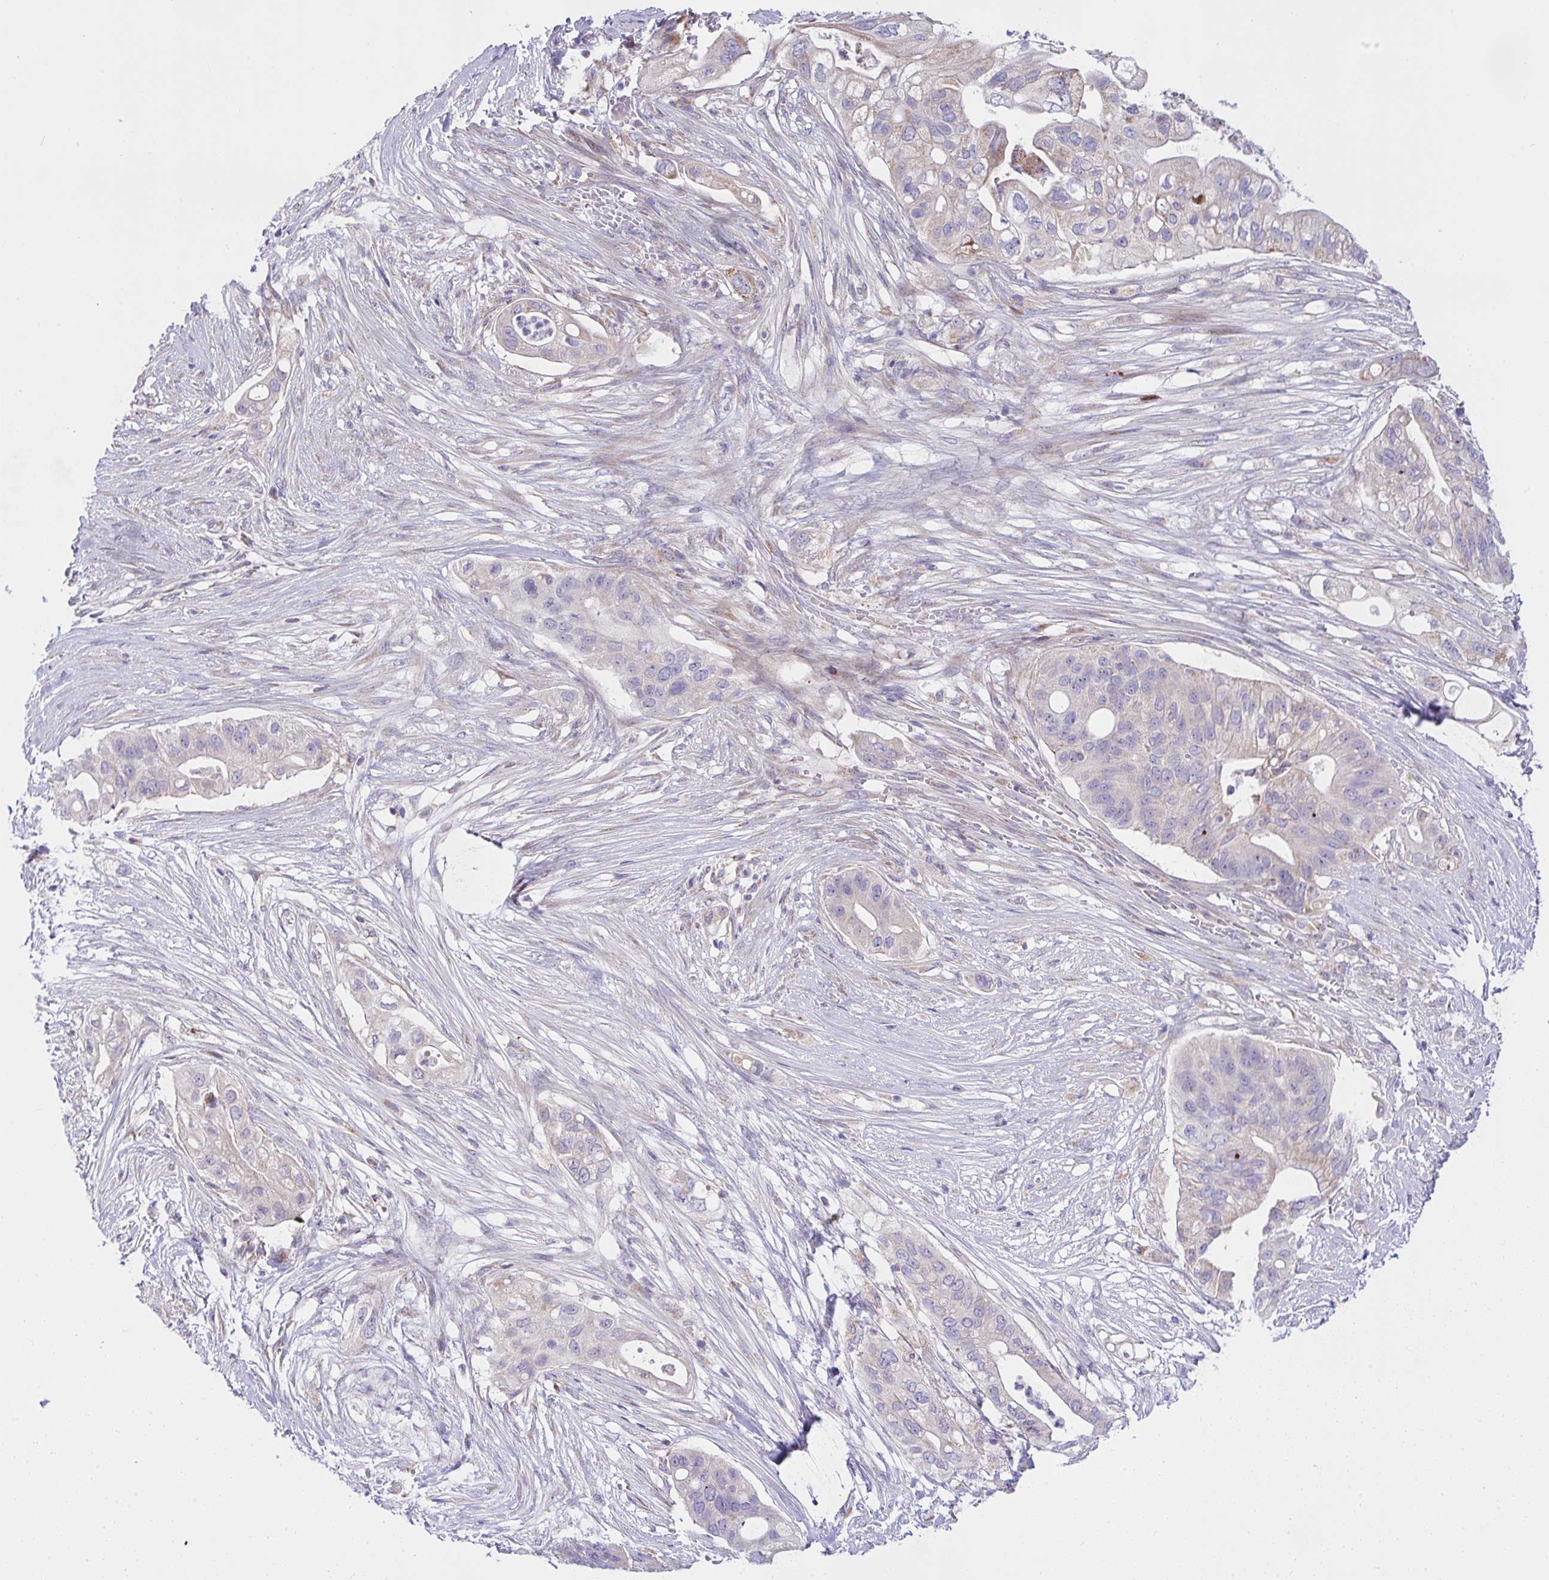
{"staining": {"intensity": "negative", "quantity": "none", "location": "none"}, "tissue": "pancreatic cancer", "cell_type": "Tumor cells", "image_type": "cancer", "snomed": [{"axis": "morphology", "description": "Adenocarcinoma, NOS"}, {"axis": "topography", "description": "Pancreas"}], "caption": "A micrograph of pancreatic cancer (adenocarcinoma) stained for a protein shows no brown staining in tumor cells.", "gene": "CEP63", "patient": {"sex": "female", "age": 72}}